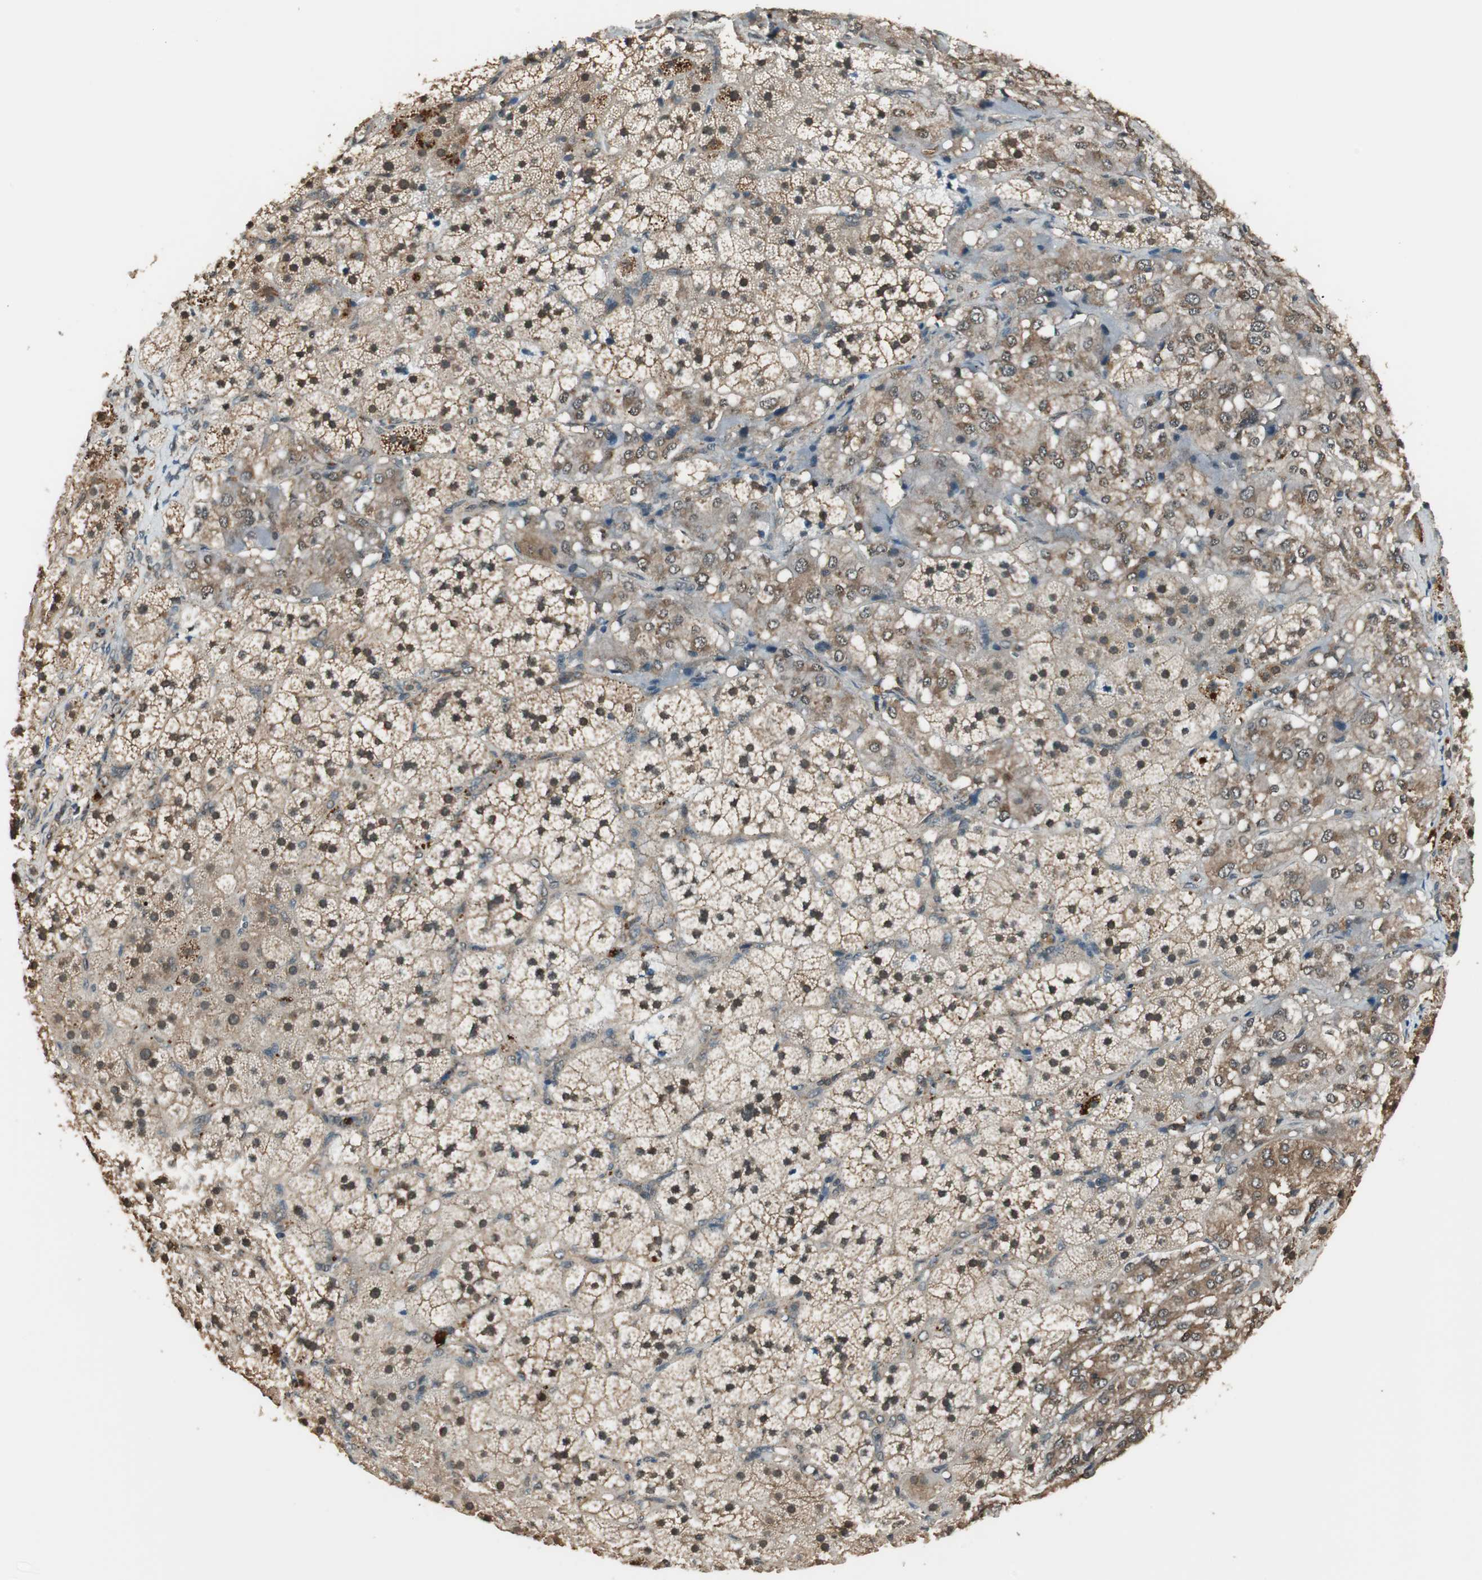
{"staining": {"intensity": "moderate", "quantity": ">75%", "location": "cytoplasmic/membranous,nuclear"}, "tissue": "adrenal gland", "cell_type": "Glandular cells", "image_type": "normal", "snomed": [{"axis": "morphology", "description": "Normal tissue, NOS"}, {"axis": "topography", "description": "Adrenal gland"}], "caption": "Immunohistochemistry (IHC) histopathology image of unremarkable adrenal gland: adrenal gland stained using IHC displays medium levels of moderate protein expression localized specifically in the cytoplasmic/membranous,nuclear of glandular cells, appearing as a cytoplasmic/membranous,nuclear brown color.", "gene": "USP5", "patient": {"sex": "female", "age": 44}}